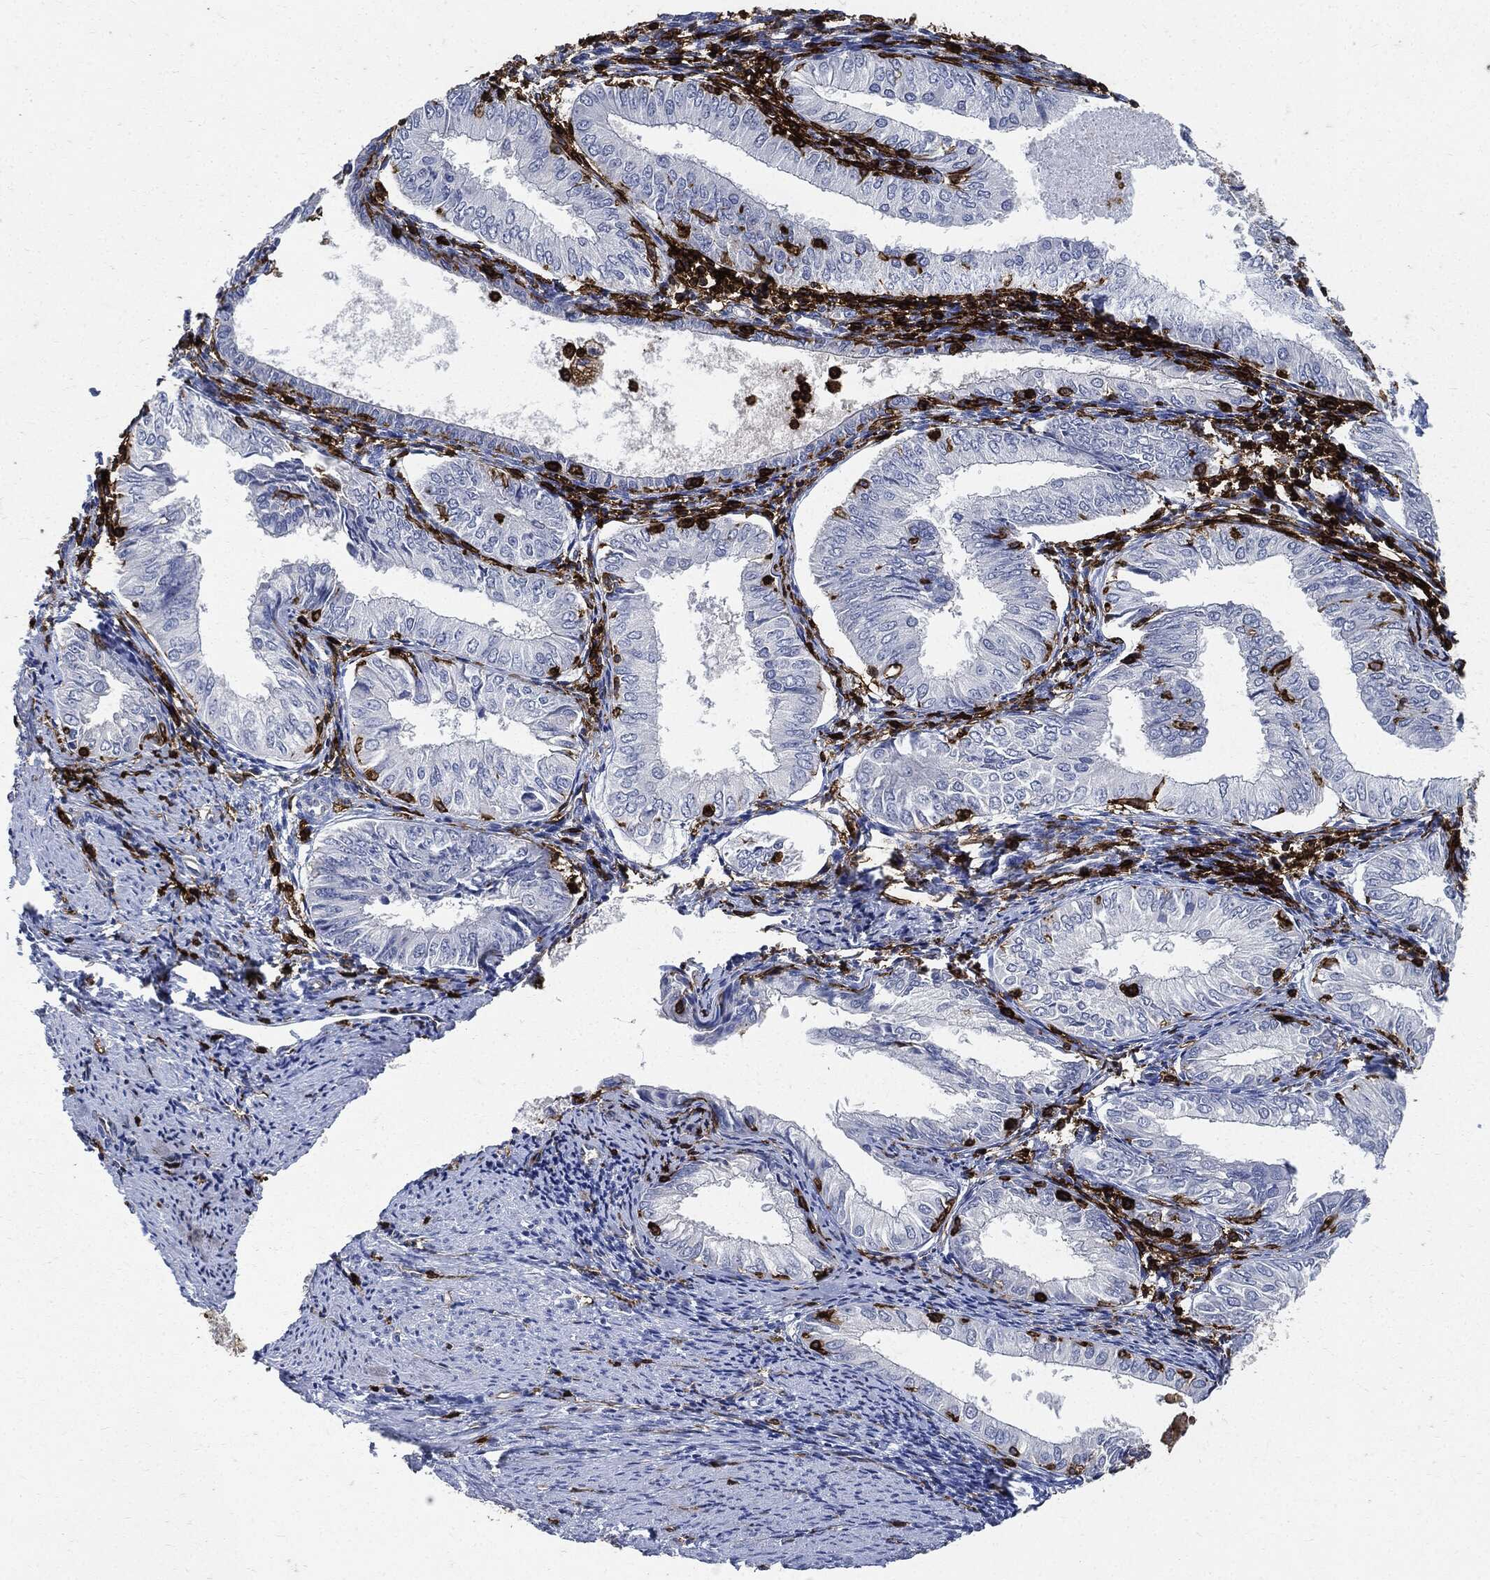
{"staining": {"intensity": "negative", "quantity": "none", "location": "none"}, "tissue": "endometrial cancer", "cell_type": "Tumor cells", "image_type": "cancer", "snomed": [{"axis": "morphology", "description": "Adenocarcinoma, NOS"}, {"axis": "topography", "description": "Endometrium"}], "caption": "DAB immunohistochemical staining of human endometrial cancer displays no significant expression in tumor cells.", "gene": "PTPRC", "patient": {"sex": "female", "age": 53}}